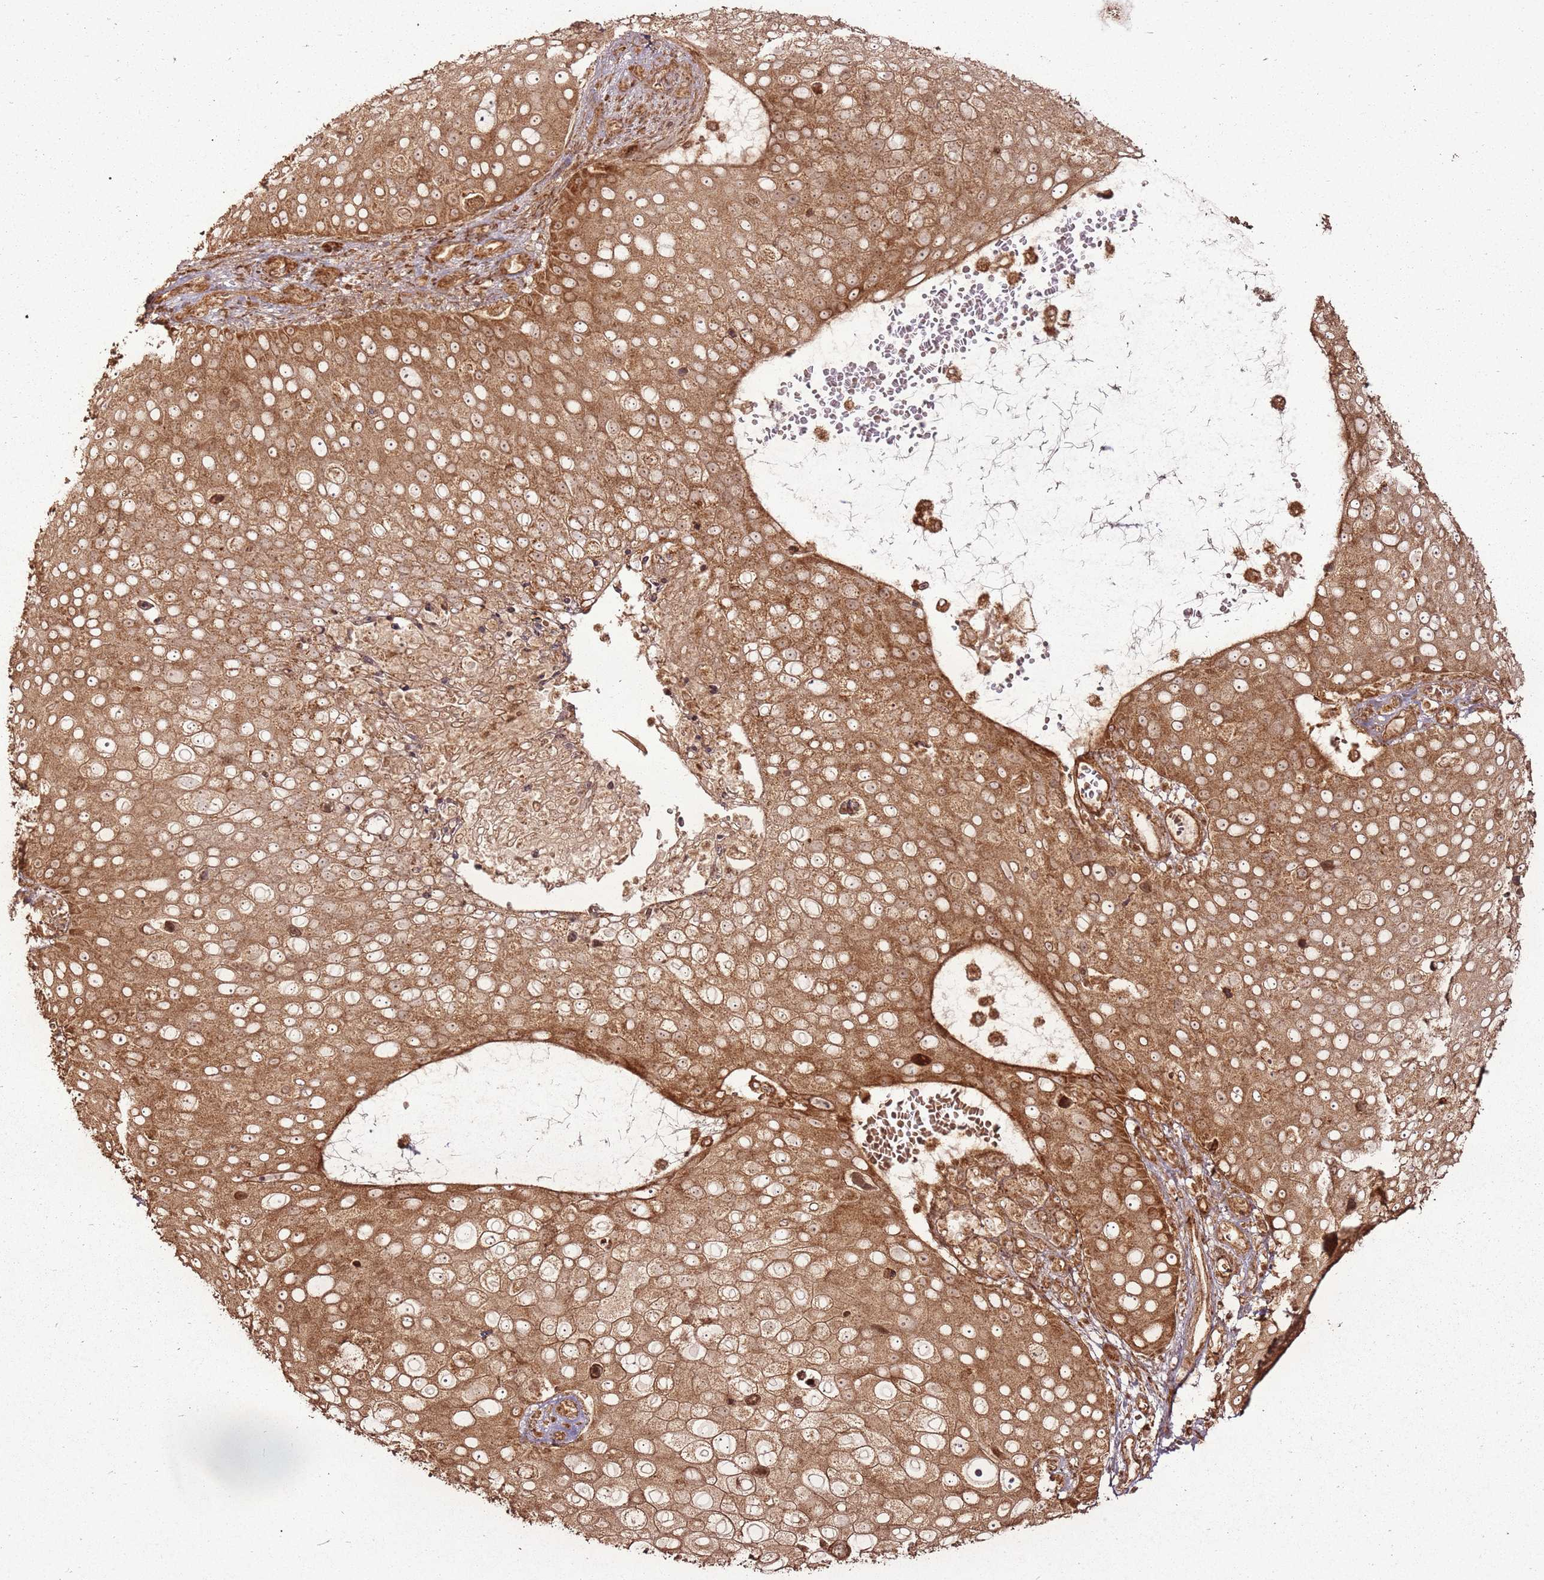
{"staining": {"intensity": "moderate", "quantity": ">75%", "location": "cytoplasmic/membranous,nuclear"}, "tissue": "skin cancer", "cell_type": "Tumor cells", "image_type": "cancer", "snomed": [{"axis": "morphology", "description": "Squamous cell carcinoma, NOS"}, {"axis": "topography", "description": "Skin"}], "caption": "About >75% of tumor cells in skin squamous cell carcinoma demonstrate moderate cytoplasmic/membranous and nuclear protein positivity as visualized by brown immunohistochemical staining.", "gene": "MRPS6", "patient": {"sex": "male", "age": 71}}